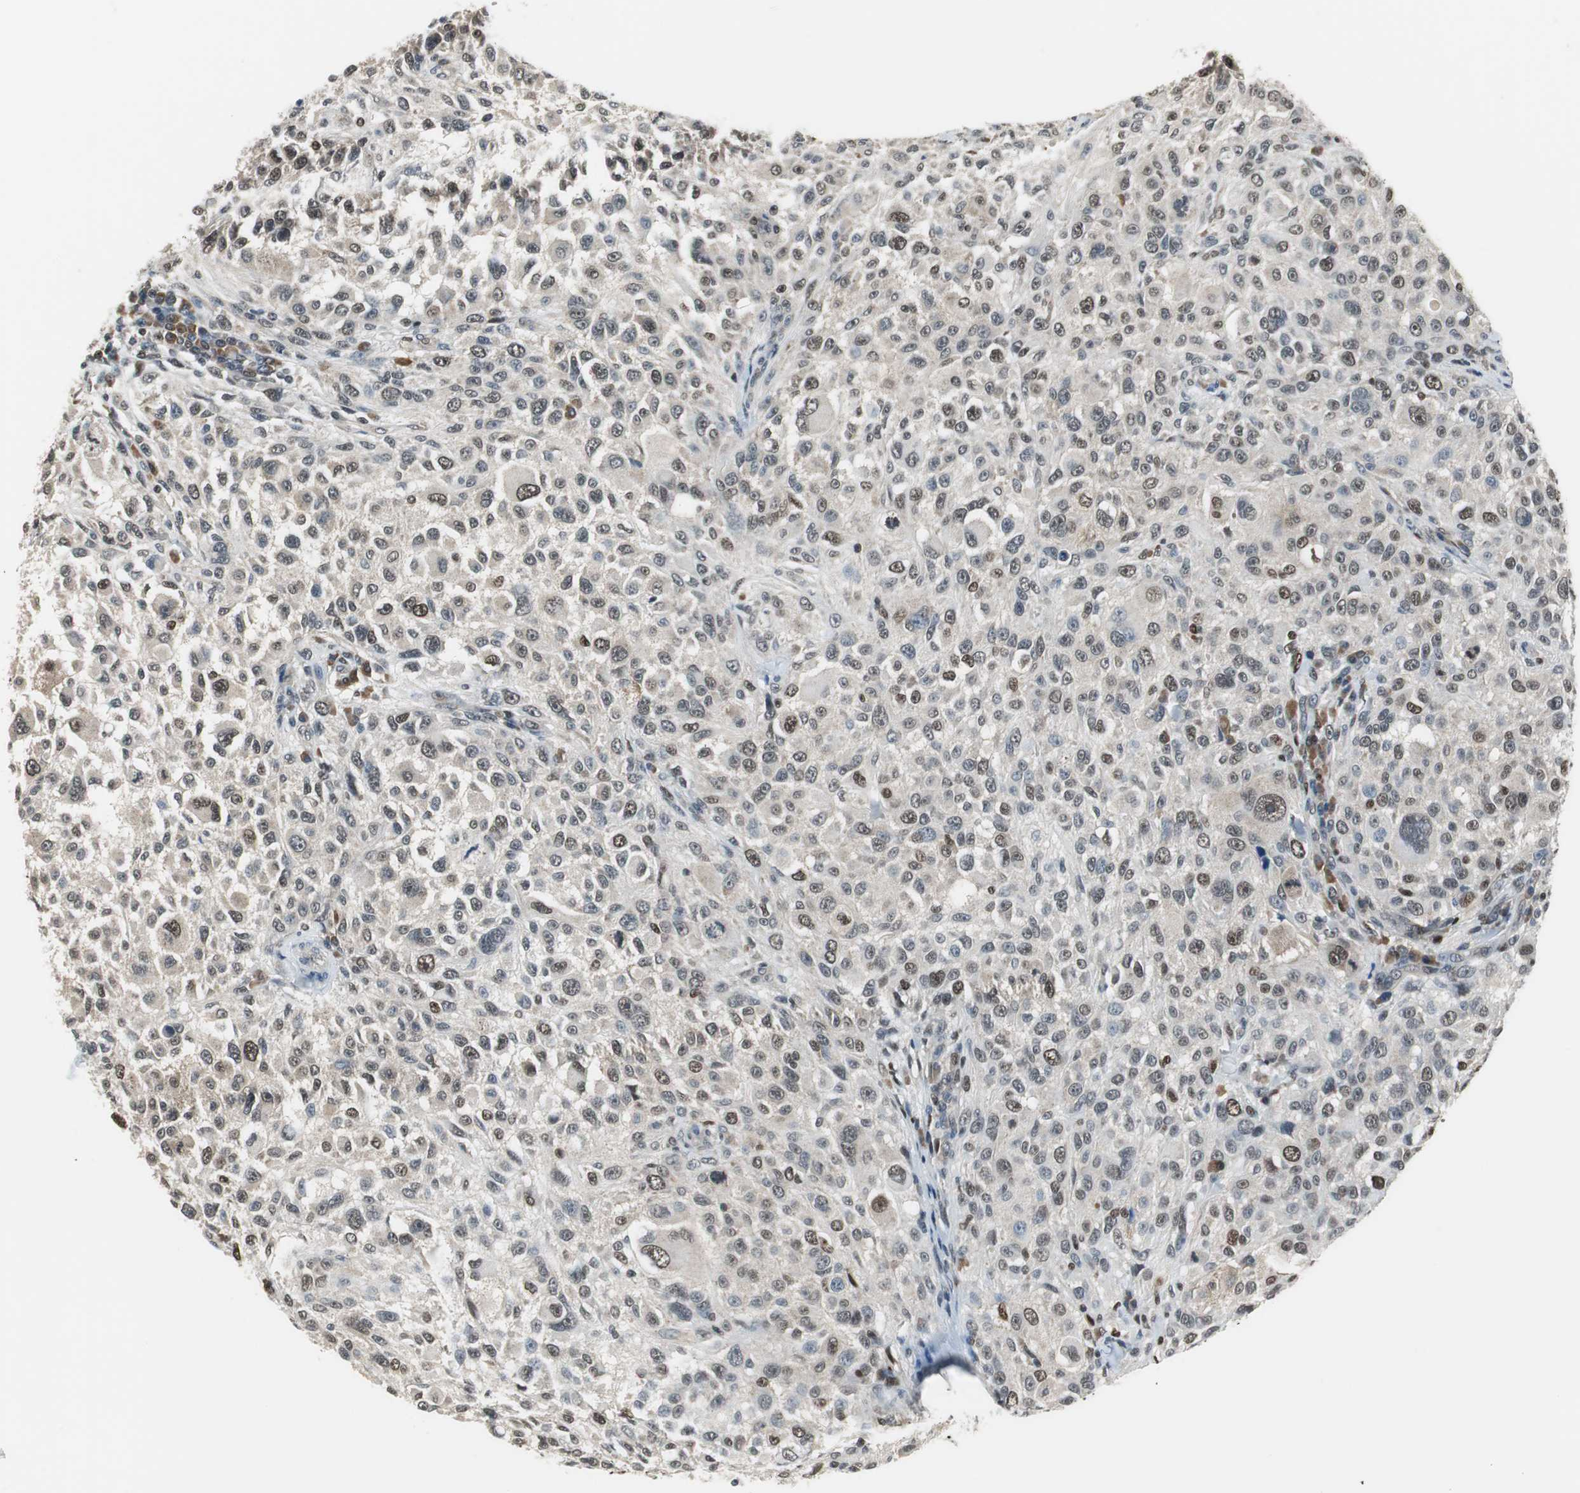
{"staining": {"intensity": "weak", "quantity": "25%-75%", "location": "nuclear"}, "tissue": "melanoma", "cell_type": "Tumor cells", "image_type": "cancer", "snomed": [{"axis": "morphology", "description": "Necrosis, NOS"}, {"axis": "morphology", "description": "Malignant melanoma, NOS"}, {"axis": "topography", "description": "Skin"}], "caption": "This is a photomicrograph of immunohistochemistry staining of melanoma, which shows weak staining in the nuclear of tumor cells.", "gene": "MAFB", "patient": {"sex": "female", "age": 87}}